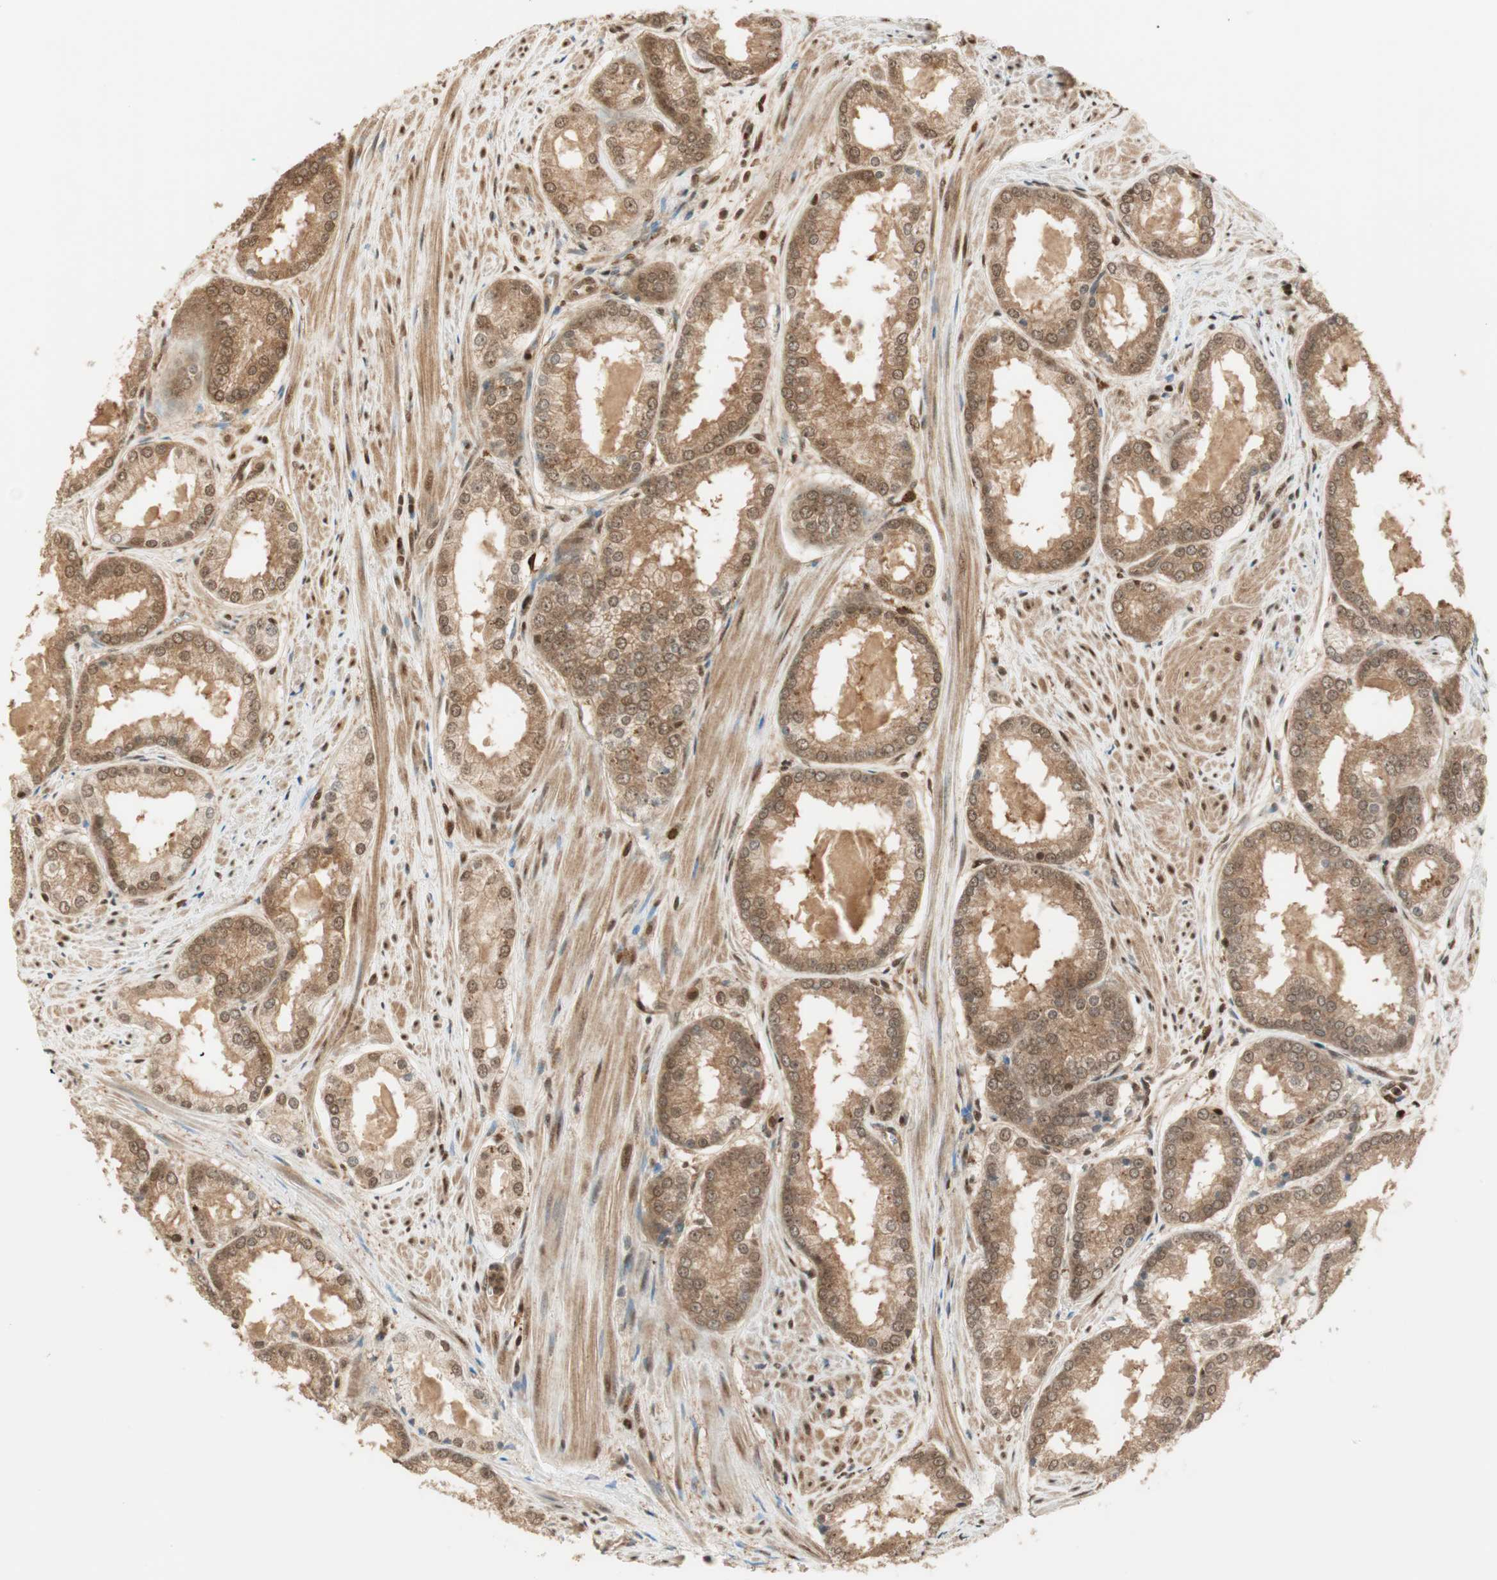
{"staining": {"intensity": "moderate", "quantity": ">75%", "location": "cytoplasmic/membranous,nuclear"}, "tissue": "prostate cancer", "cell_type": "Tumor cells", "image_type": "cancer", "snomed": [{"axis": "morphology", "description": "Adenocarcinoma, Low grade"}, {"axis": "topography", "description": "Prostate"}], "caption": "Immunohistochemistry of human adenocarcinoma (low-grade) (prostate) shows medium levels of moderate cytoplasmic/membranous and nuclear staining in about >75% of tumor cells.", "gene": "ZNF443", "patient": {"sex": "male", "age": 64}}